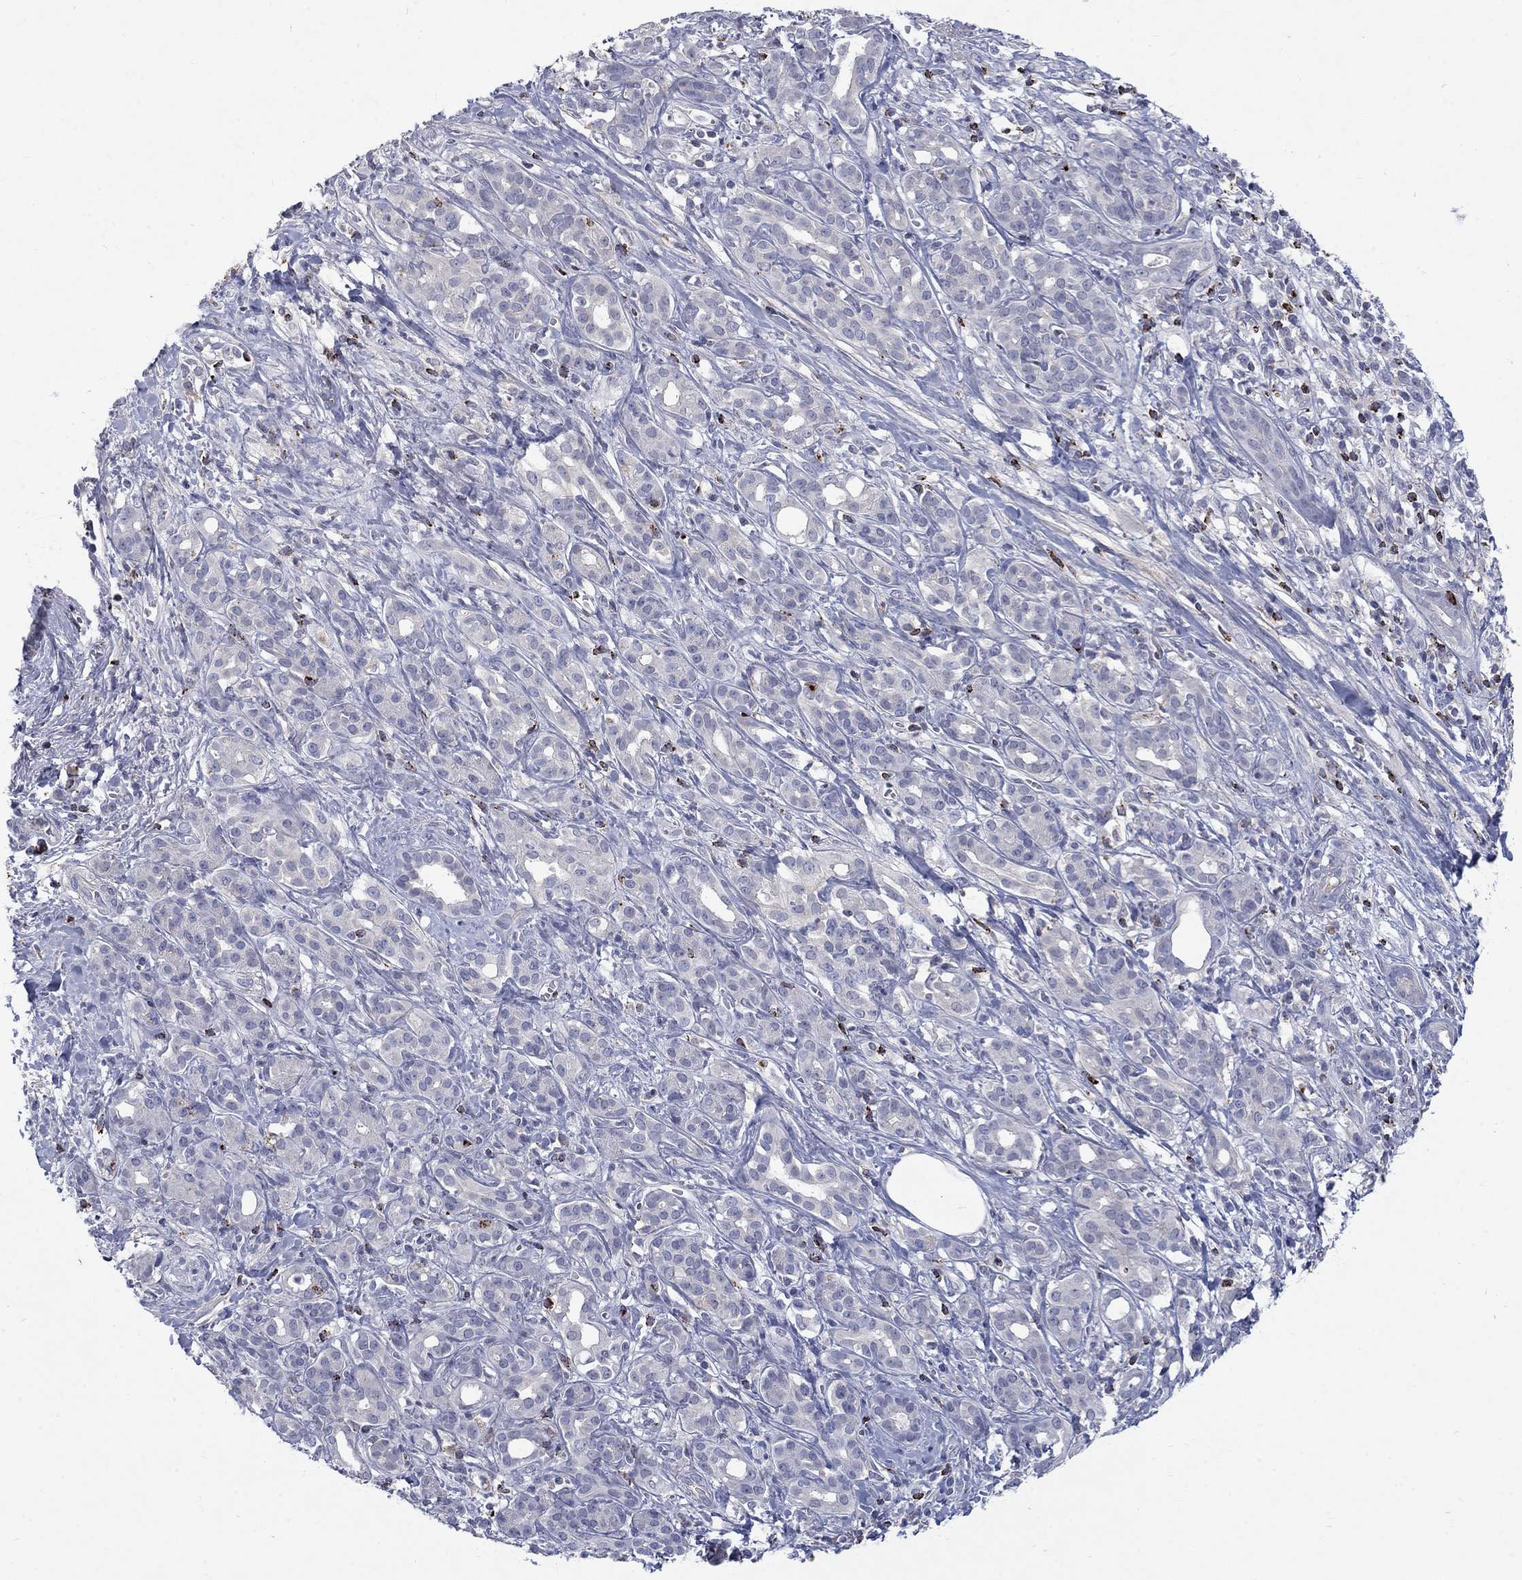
{"staining": {"intensity": "negative", "quantity": "none", "location": "none"}, "tissue": "pancreatic cancer", "cell_type": "Tumor cells", "image_type": "cancer", "snomed": [{"axis": "morphology", "description": "Adenocarcinoma, NOS"}, {"axis": "topography", "description": "Pancreas"}], "caption": "IHC image of neoplastic tissue: pancreatic cancer stained with DAB (3,3'-diaminobenzidine) reveals no significant protein positivity in tumor cells.", "gene": "GZMA", "patient": {"sex": "male", "age": 61}}